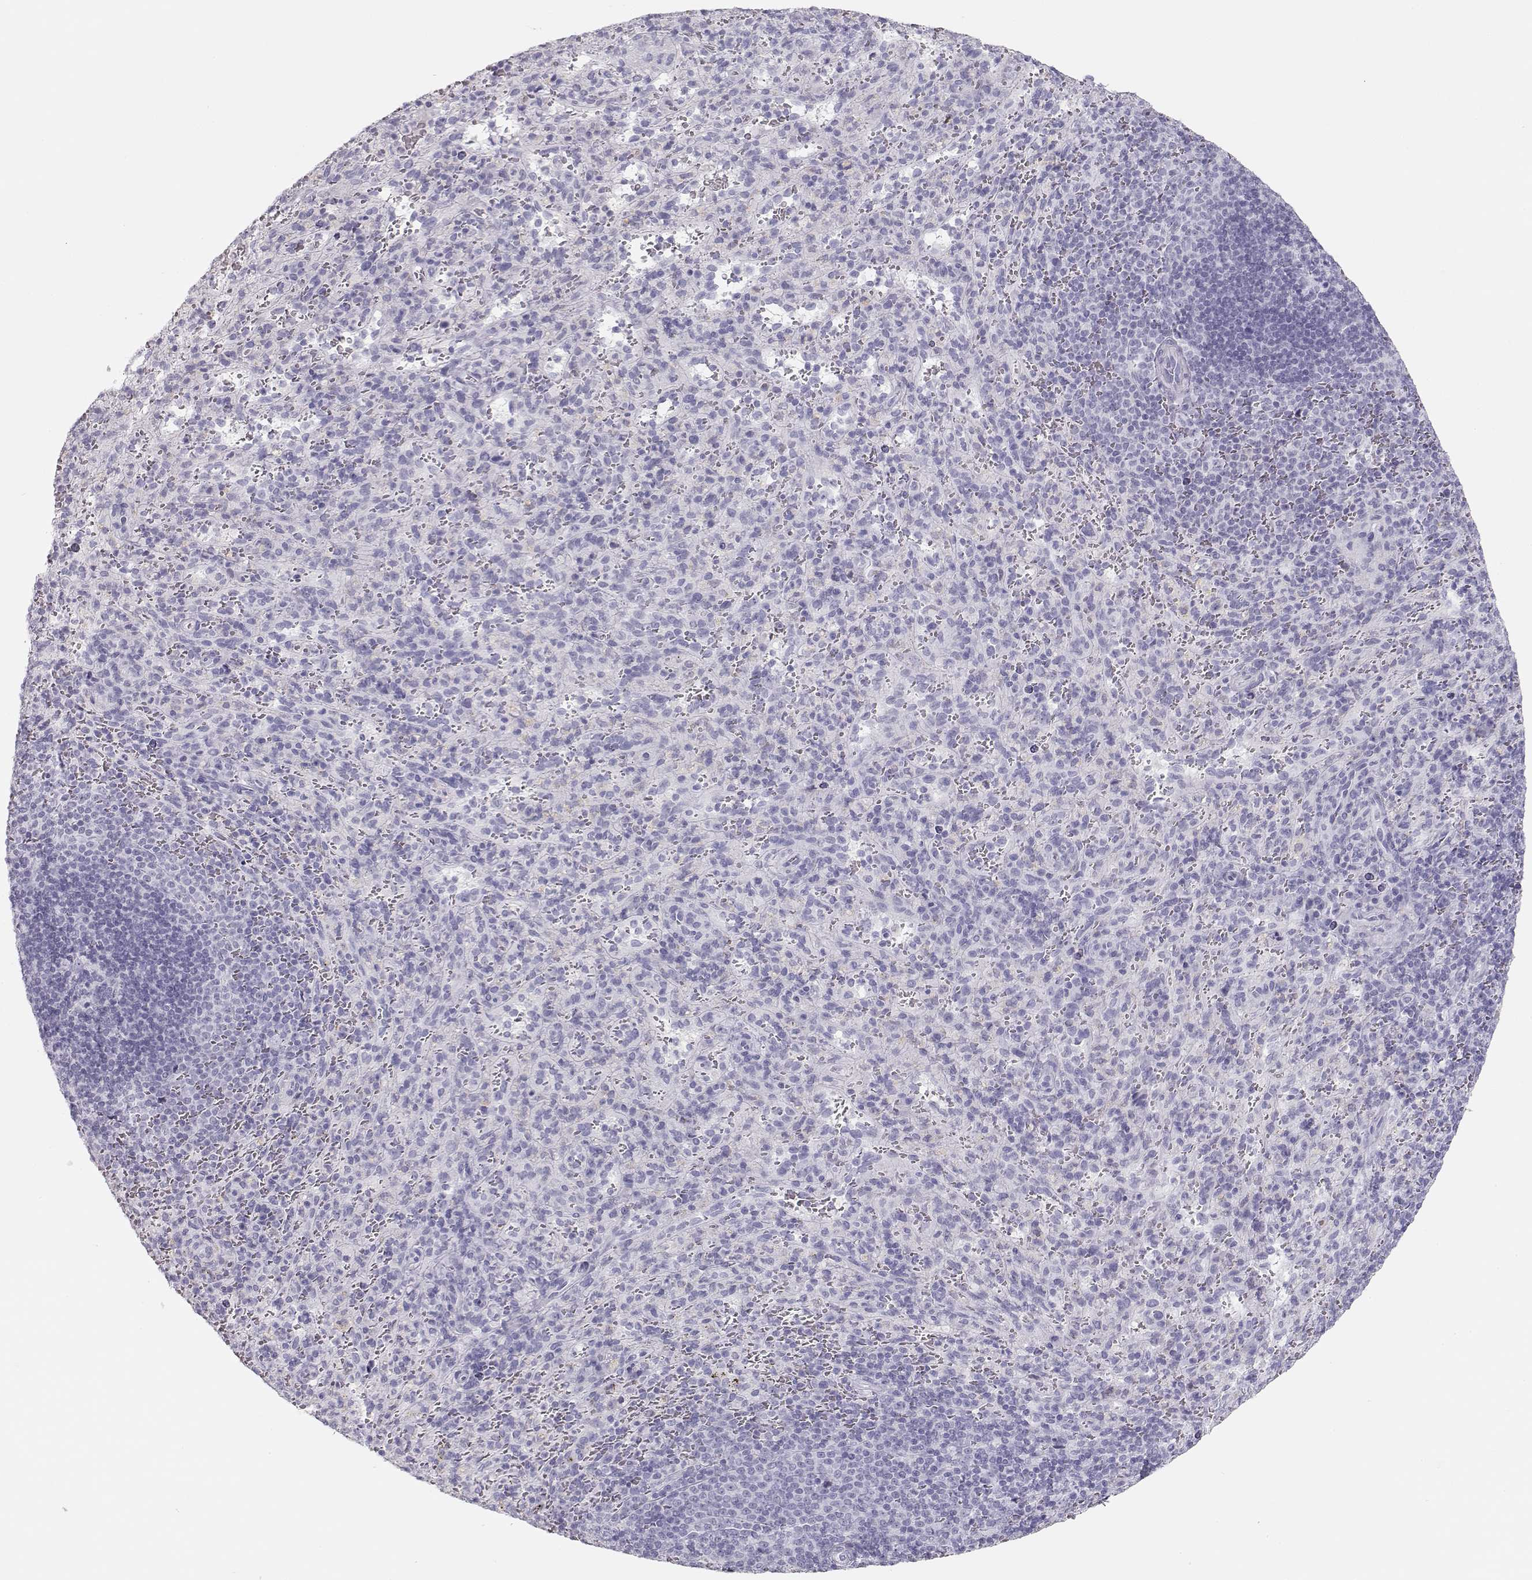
{"staining": {"intensity": "negative", "quantity": "none", "location": "none"}, "tissue": "spleen", "cell_type": "Cells in red pulp", "image_type": "normal", "snomed": [{"axis": "morphology", "description": "Normal tissue, NOS"}, {"axis": "topography", "description": "Spleen"}], "caption": "Immunohistochemistry image of normal spleen: spleen stained with DAB shows no significant protein staining in cells in red pulp.", "gene": "TKTL1", "patient": {"sex": "male", "age": 57}}